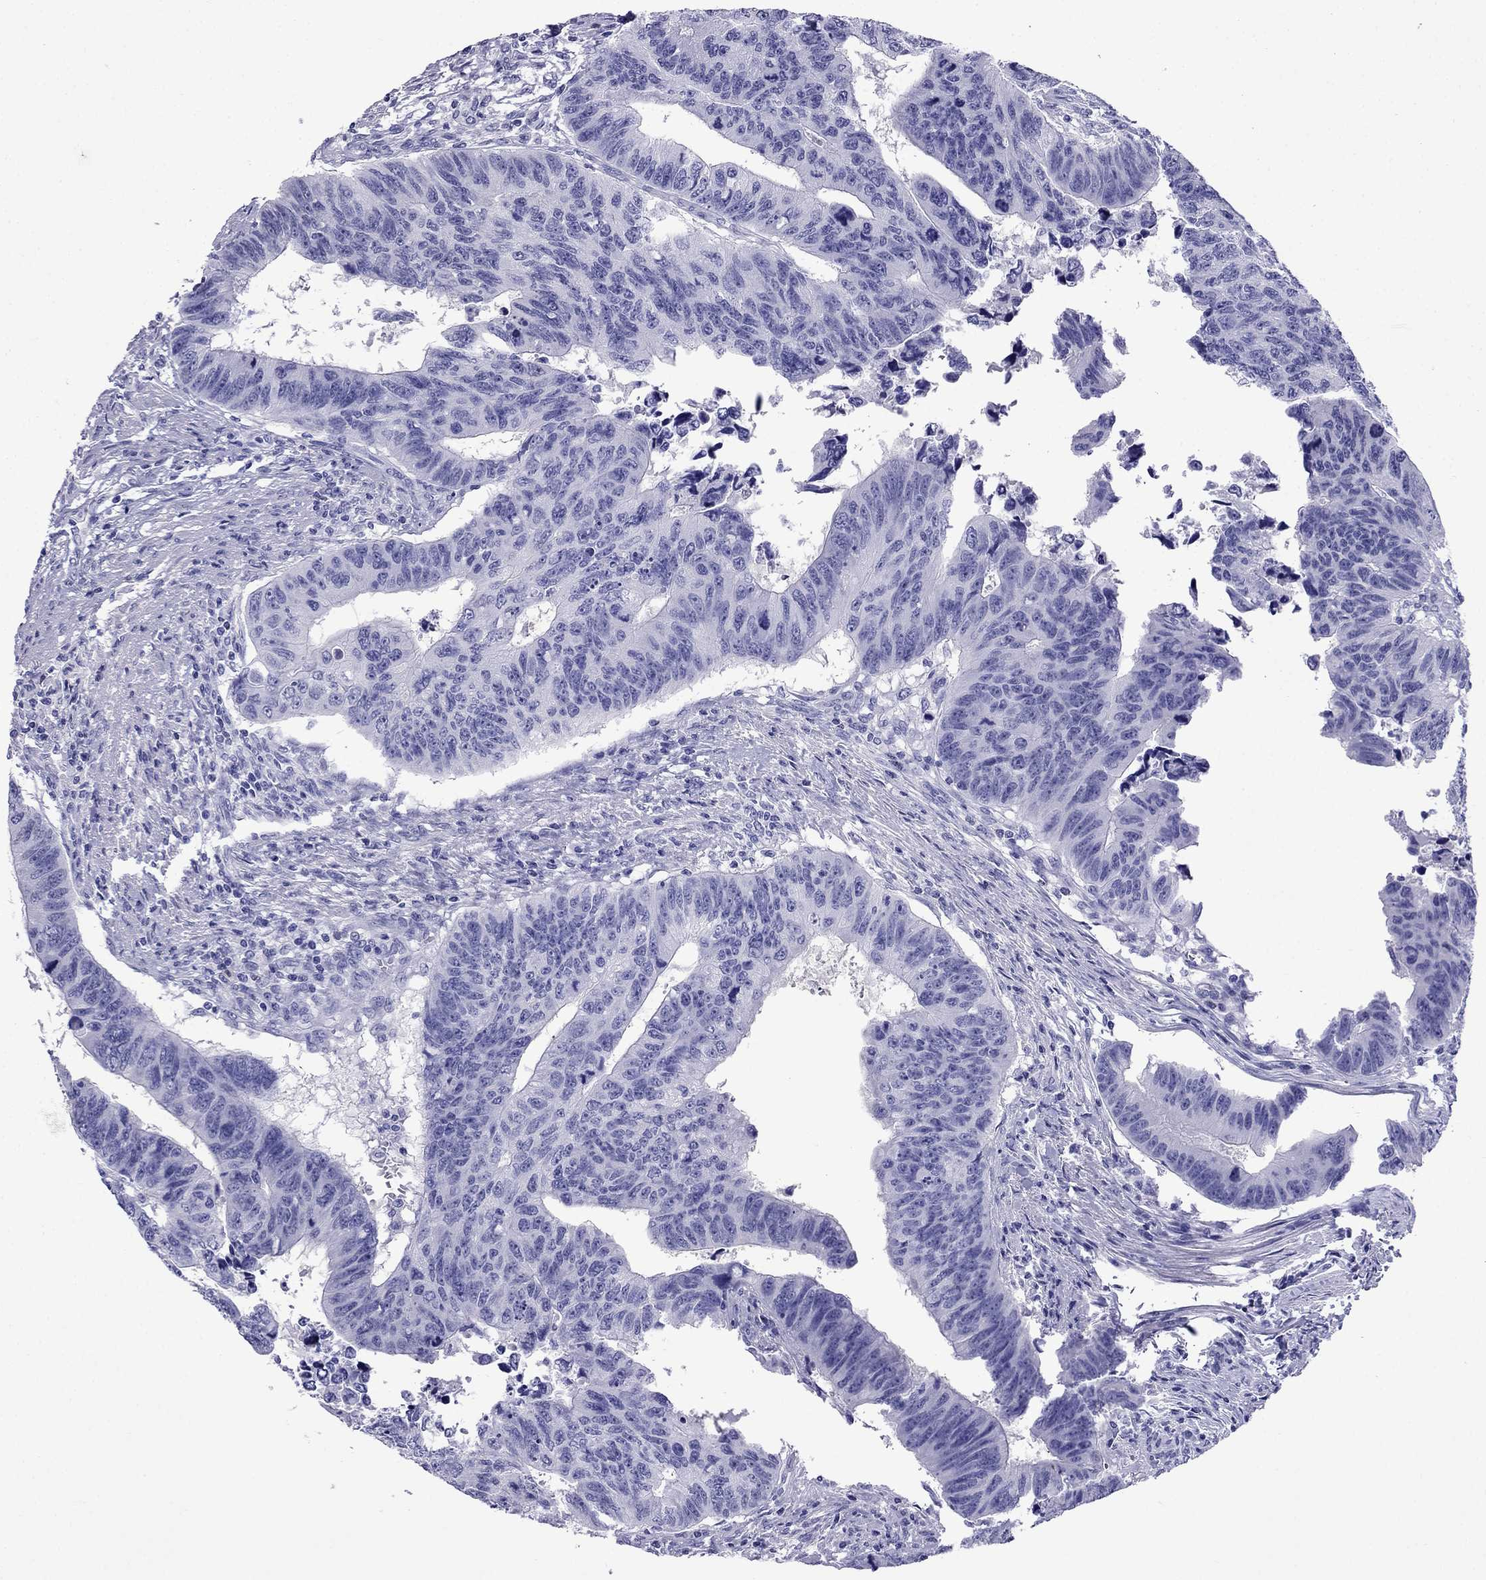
{"staining": {"intensity": "negative", "quantity": "none", "location": "none"}, "tissue": "colorectal cancer", "cell_type": "Tumor cells", "image_type": "cancer", "snomed": [{"axis": "morphology", "description": "Adenocarcinoma, NOS"}, {"axis": "topography", "description": "Rectum"}], "caption": "This is a photomicrograph of immunohistochemistry (IHC) staining of colorectal cancer, which shows no positivity in tumor cells.", "gene": "ARR3", "patient": {"sex": "female", "age": 85}}